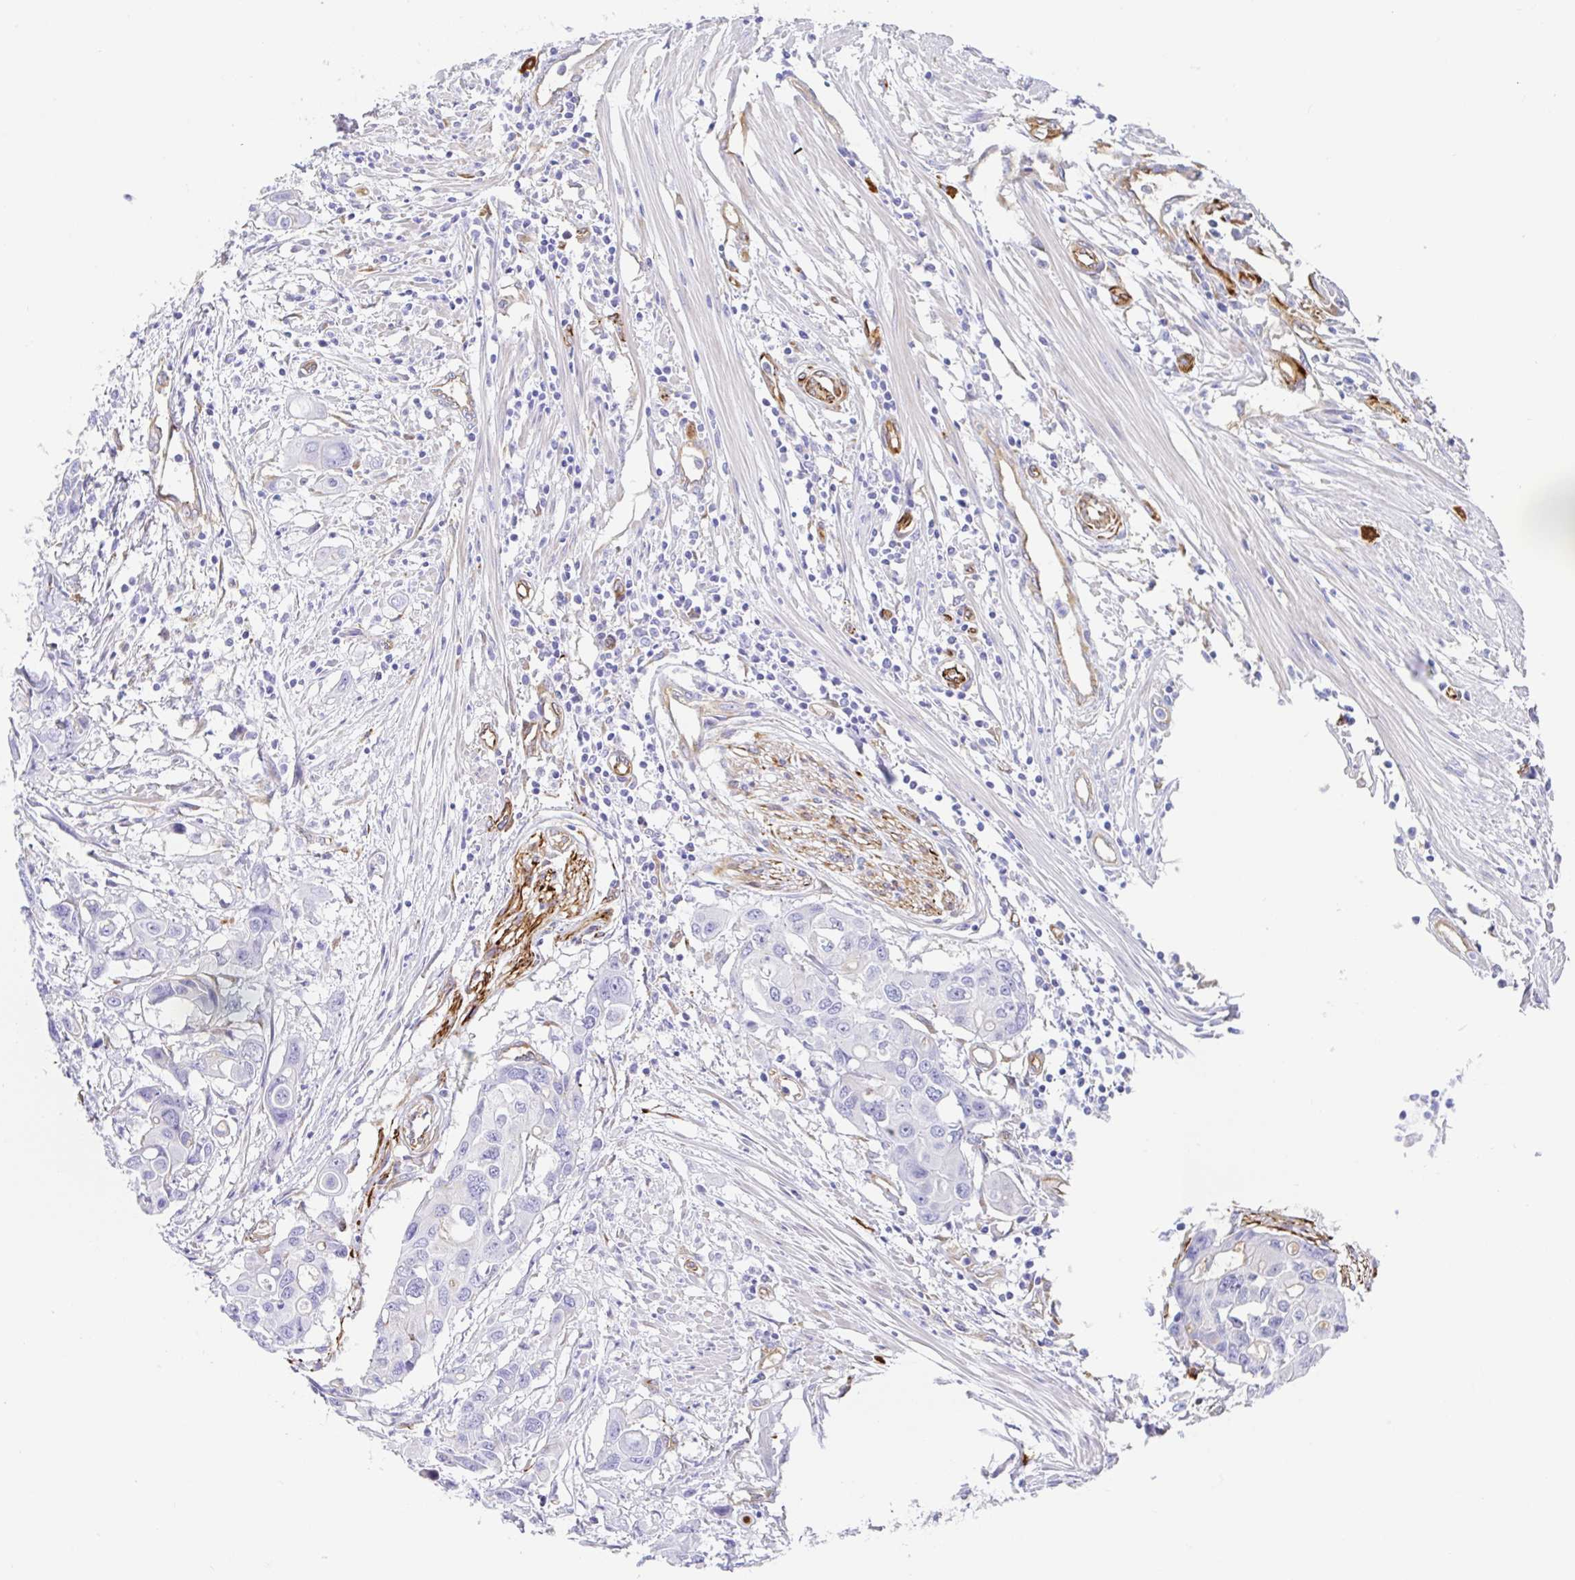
{"staining": {"intensity": "negative", "quantity": "none", "location": "none"}, "tissue": "colorectal cancer", "cell_type": "Tumor cells", "image_type": "cancer", "snomed": [{"axis": "morphology", "description": "Adenocarcinoma, NOS"}, {"axis": "topography", "description": "Colon"}], "caption": "Immunohistochemistry (IHC) image of human colorectal cancer stained for a protein (brown), which reveals no positivity in tumor cells.", "gene": "DOCK1", "patient": {"sex": "male", "age": 77}}